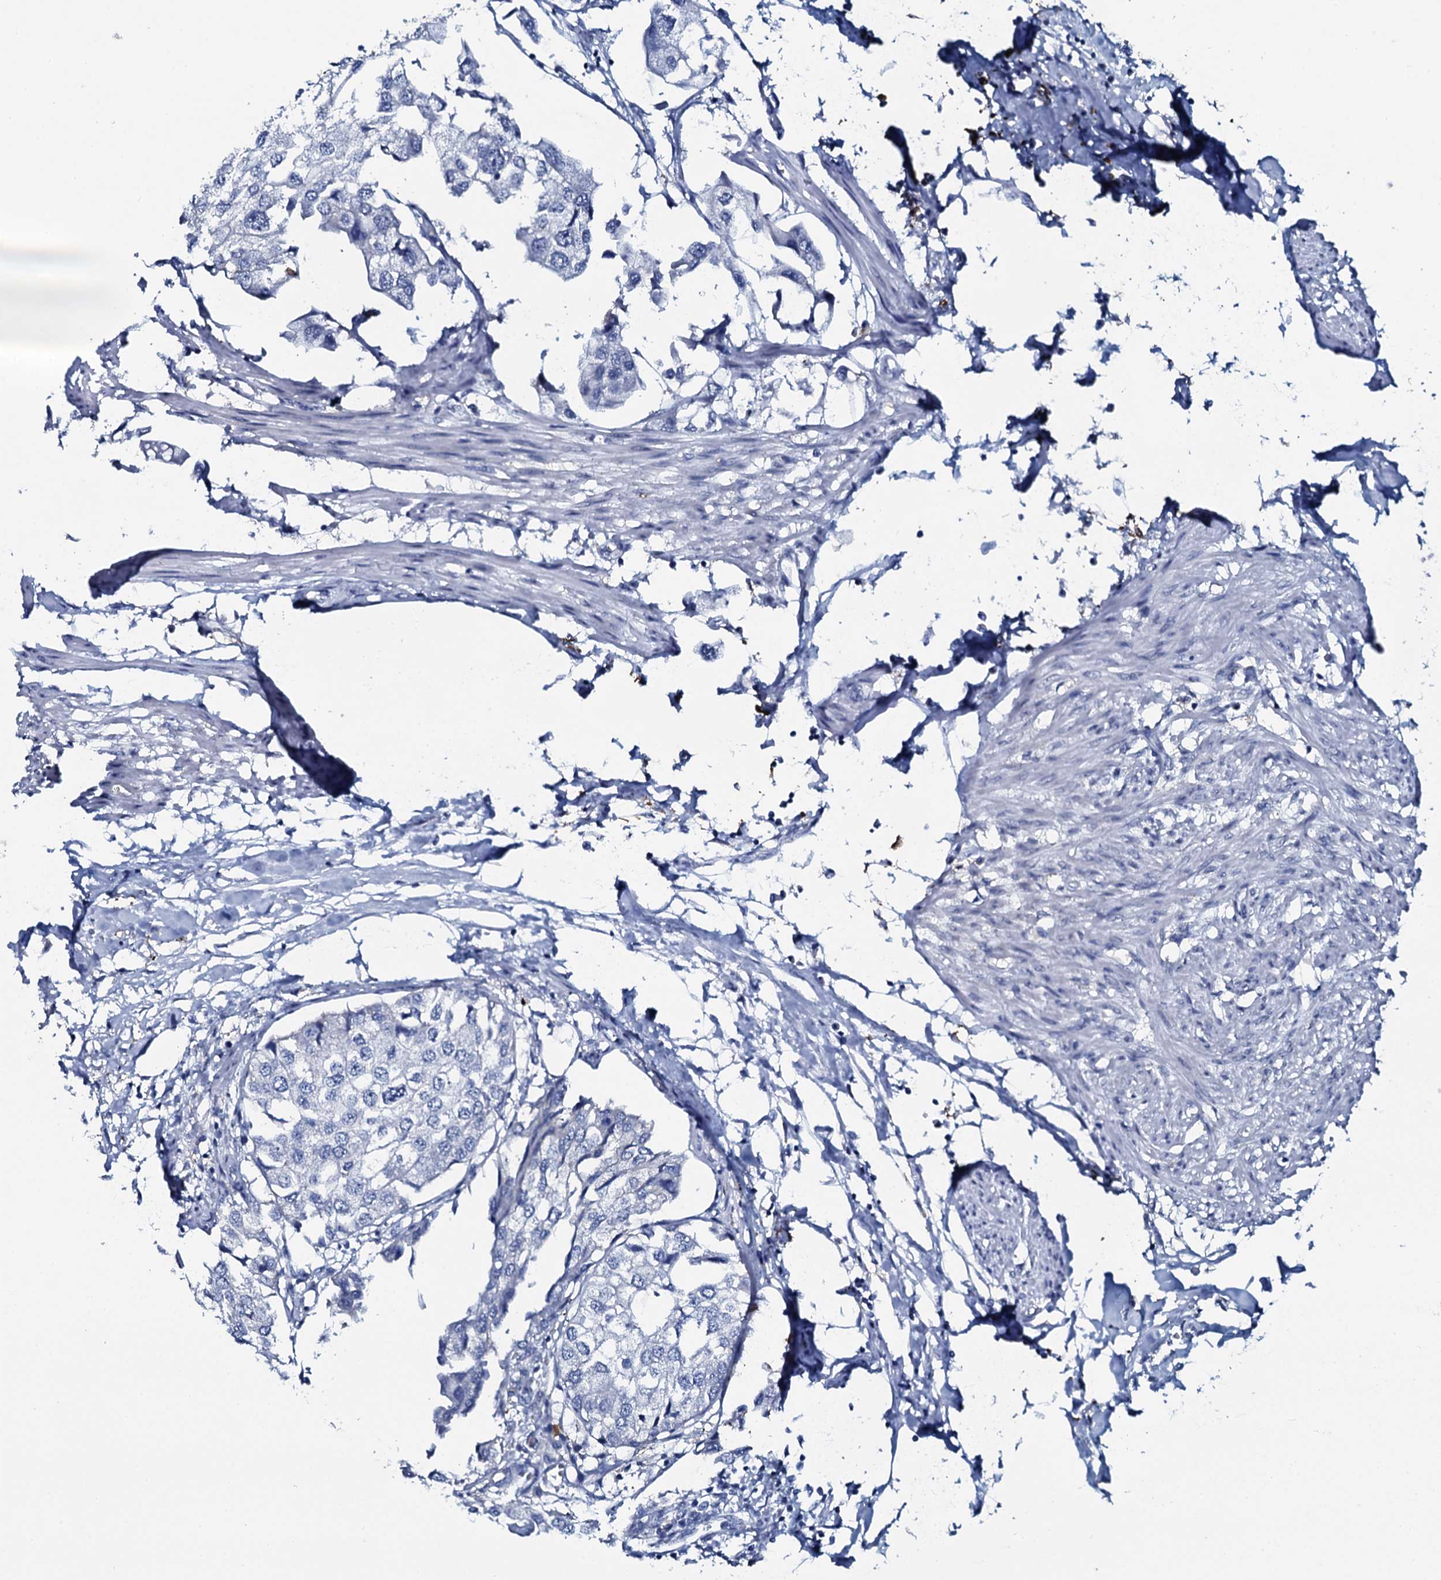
{"staining": {"intensity": "negative", "quantity": "none", "location": "none"}, "tissue": "urothelial cancer", "cell_type": "Tumor cells", "image_type": "cancer", "snomed": [{"axis": "morphology", "description": "Urothelial carcinoma, High grade"}, {"axis": "topography", "description": "Urinary bladder"}], "caption": "Immunohistochemical staining of human urothelial cancer shows no significant expression in tumor cells.", "gene": "SLC4A7", "patient": {"sex": "male", "age": 64}}